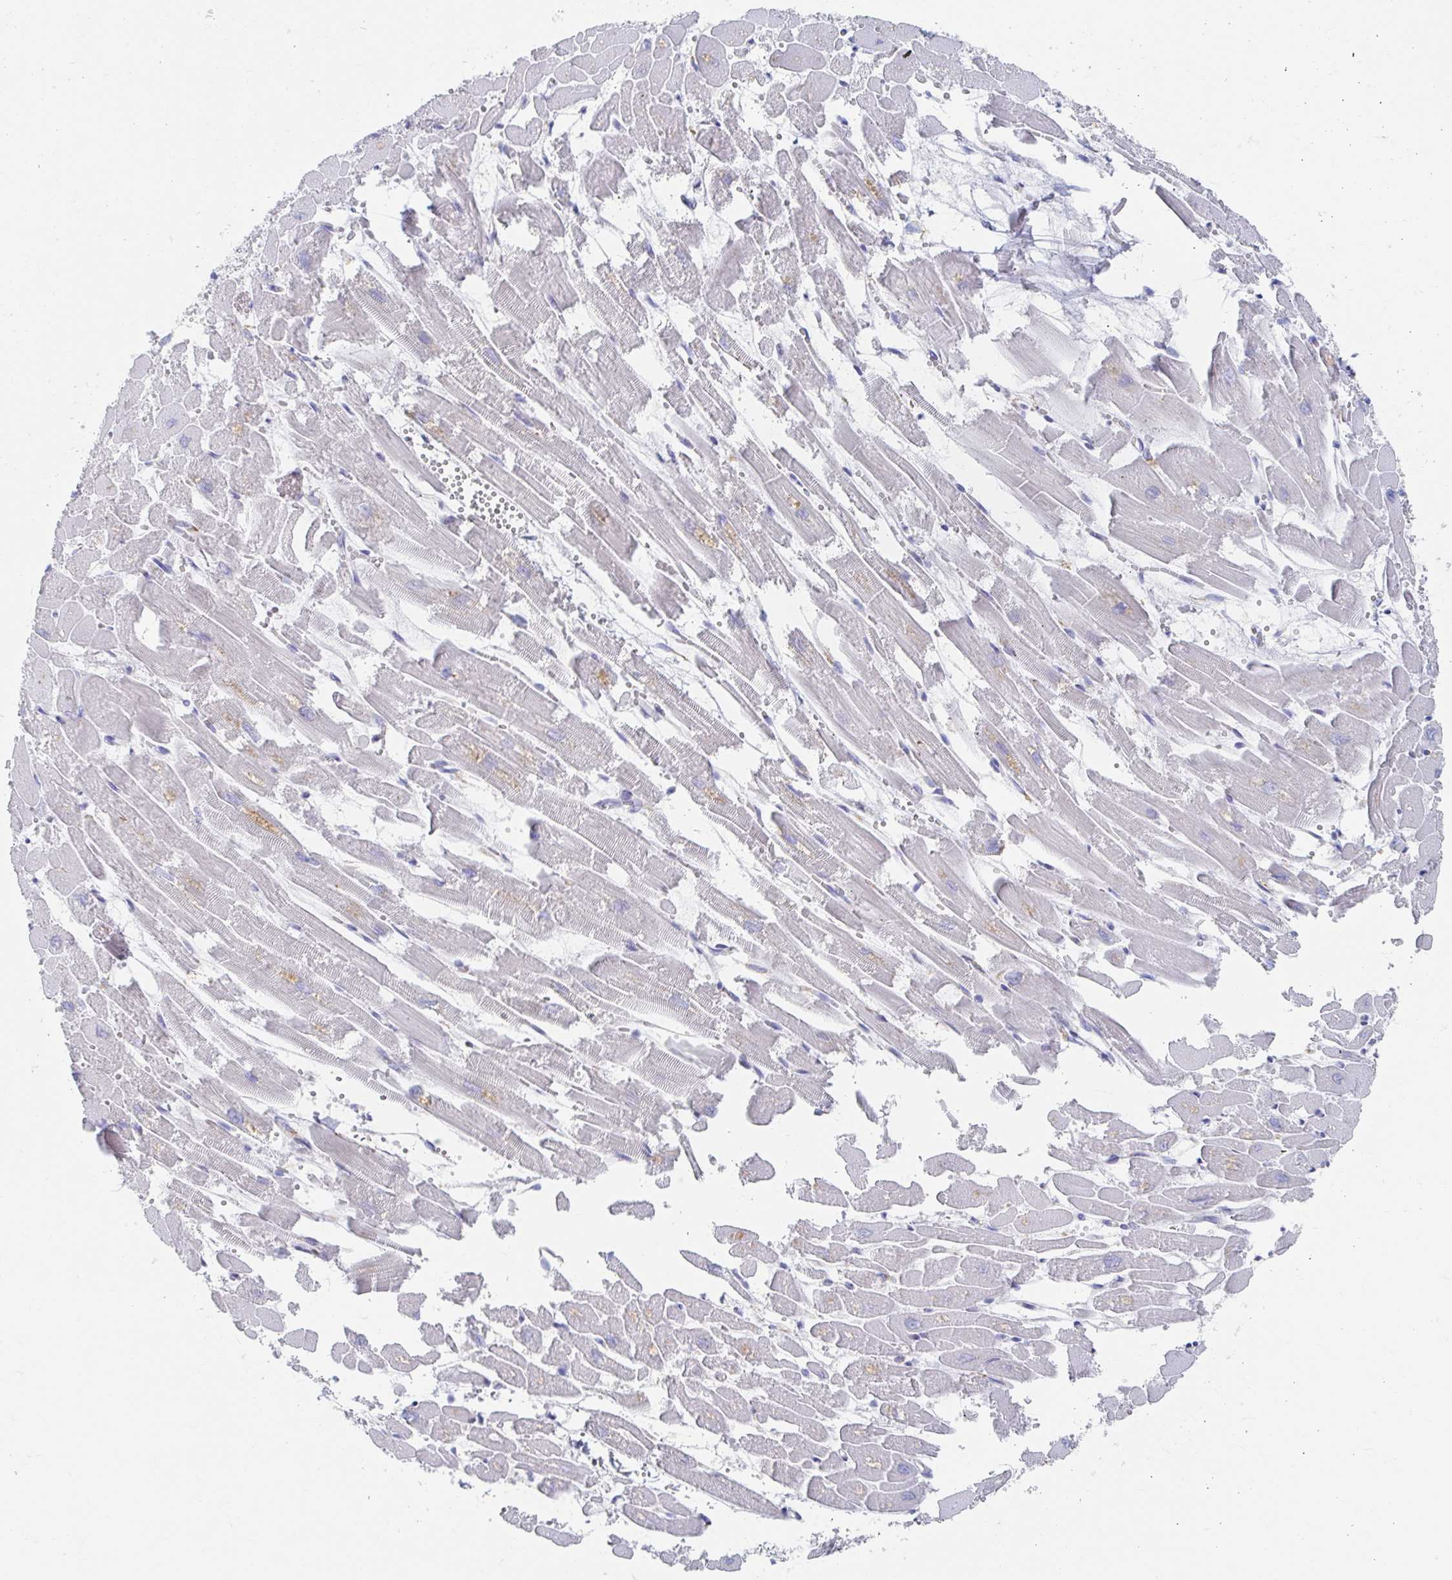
{"staining": {"intensity": "negative", "quantity": "none", "location": "none"}, "tissue": "heart muscle", "cell_type": "Cardiomyocytes", "image_type": "normal", "snomed": [{"axis": "morphology", "description": "Normal tissue, NOS"}, {"axis": "topography", "description": "Heart"}], "caption": "A photomicrograph of human heart muscle is negative for staining in cardiomyocytes. Nuclei are stained in blue.", "gene": "MYLK2", "patient": {"sex": "female", "age": 52}}